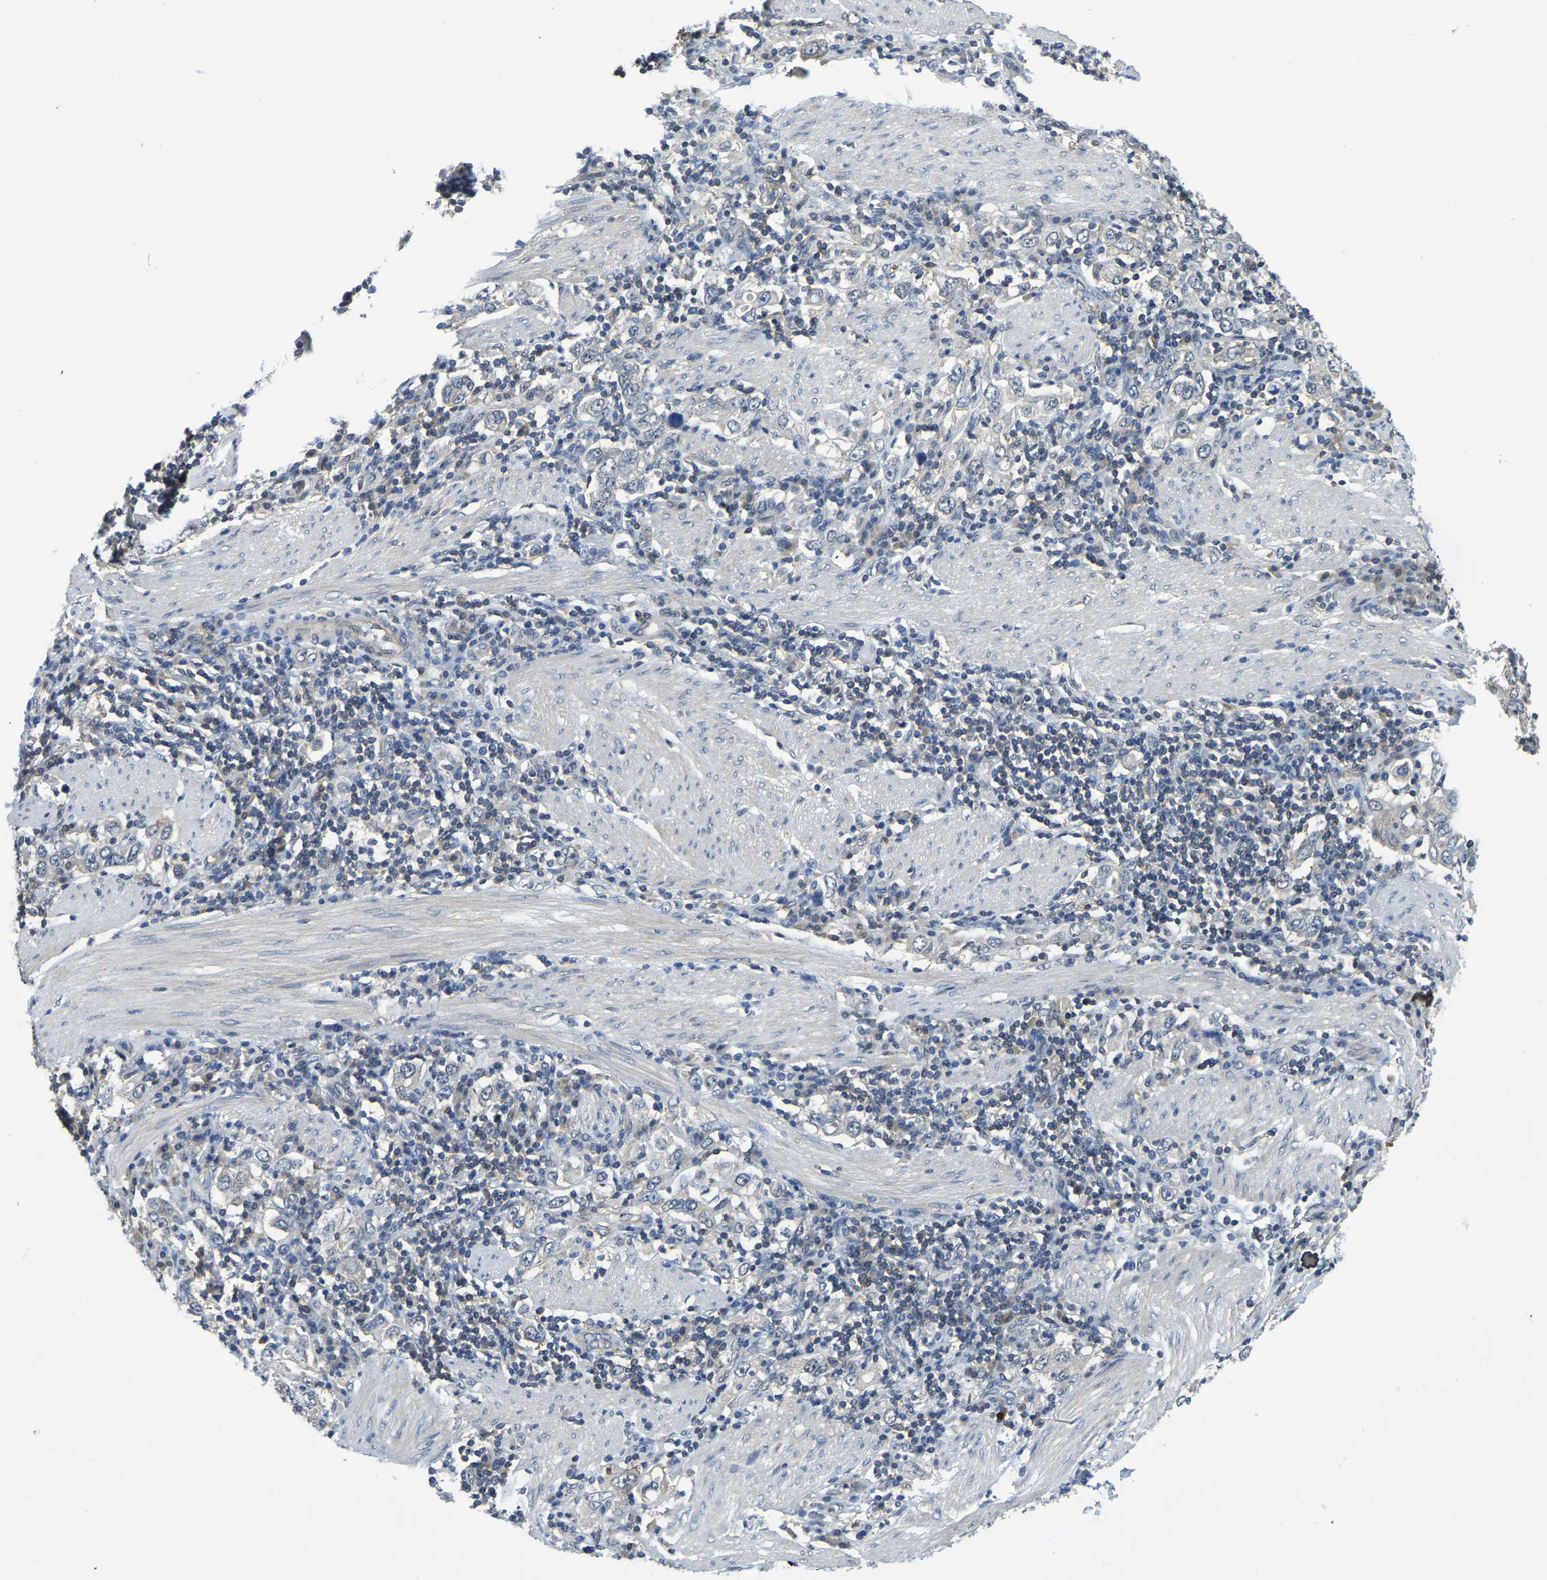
{"staining": {"intensity": "weak", "quantity": "<25%", "location": "cytoplasmic/membranous"}, "tissue": "stomach cancer", "cell_type": "Tumor cells", "image_type": "cancer", "snomed": [{"axis": "morphology", "description": "Adenocarcinoma, NOS"}, {"axis": "topography", "description": "Stomach, upper"}], "caption": "An image of stomach cancer (adenocarcinoma) stained for a protein displays no brown staining in tumor cells.", "gene": "AHNAK", "patient": {"sex": "male", "age": 62}}